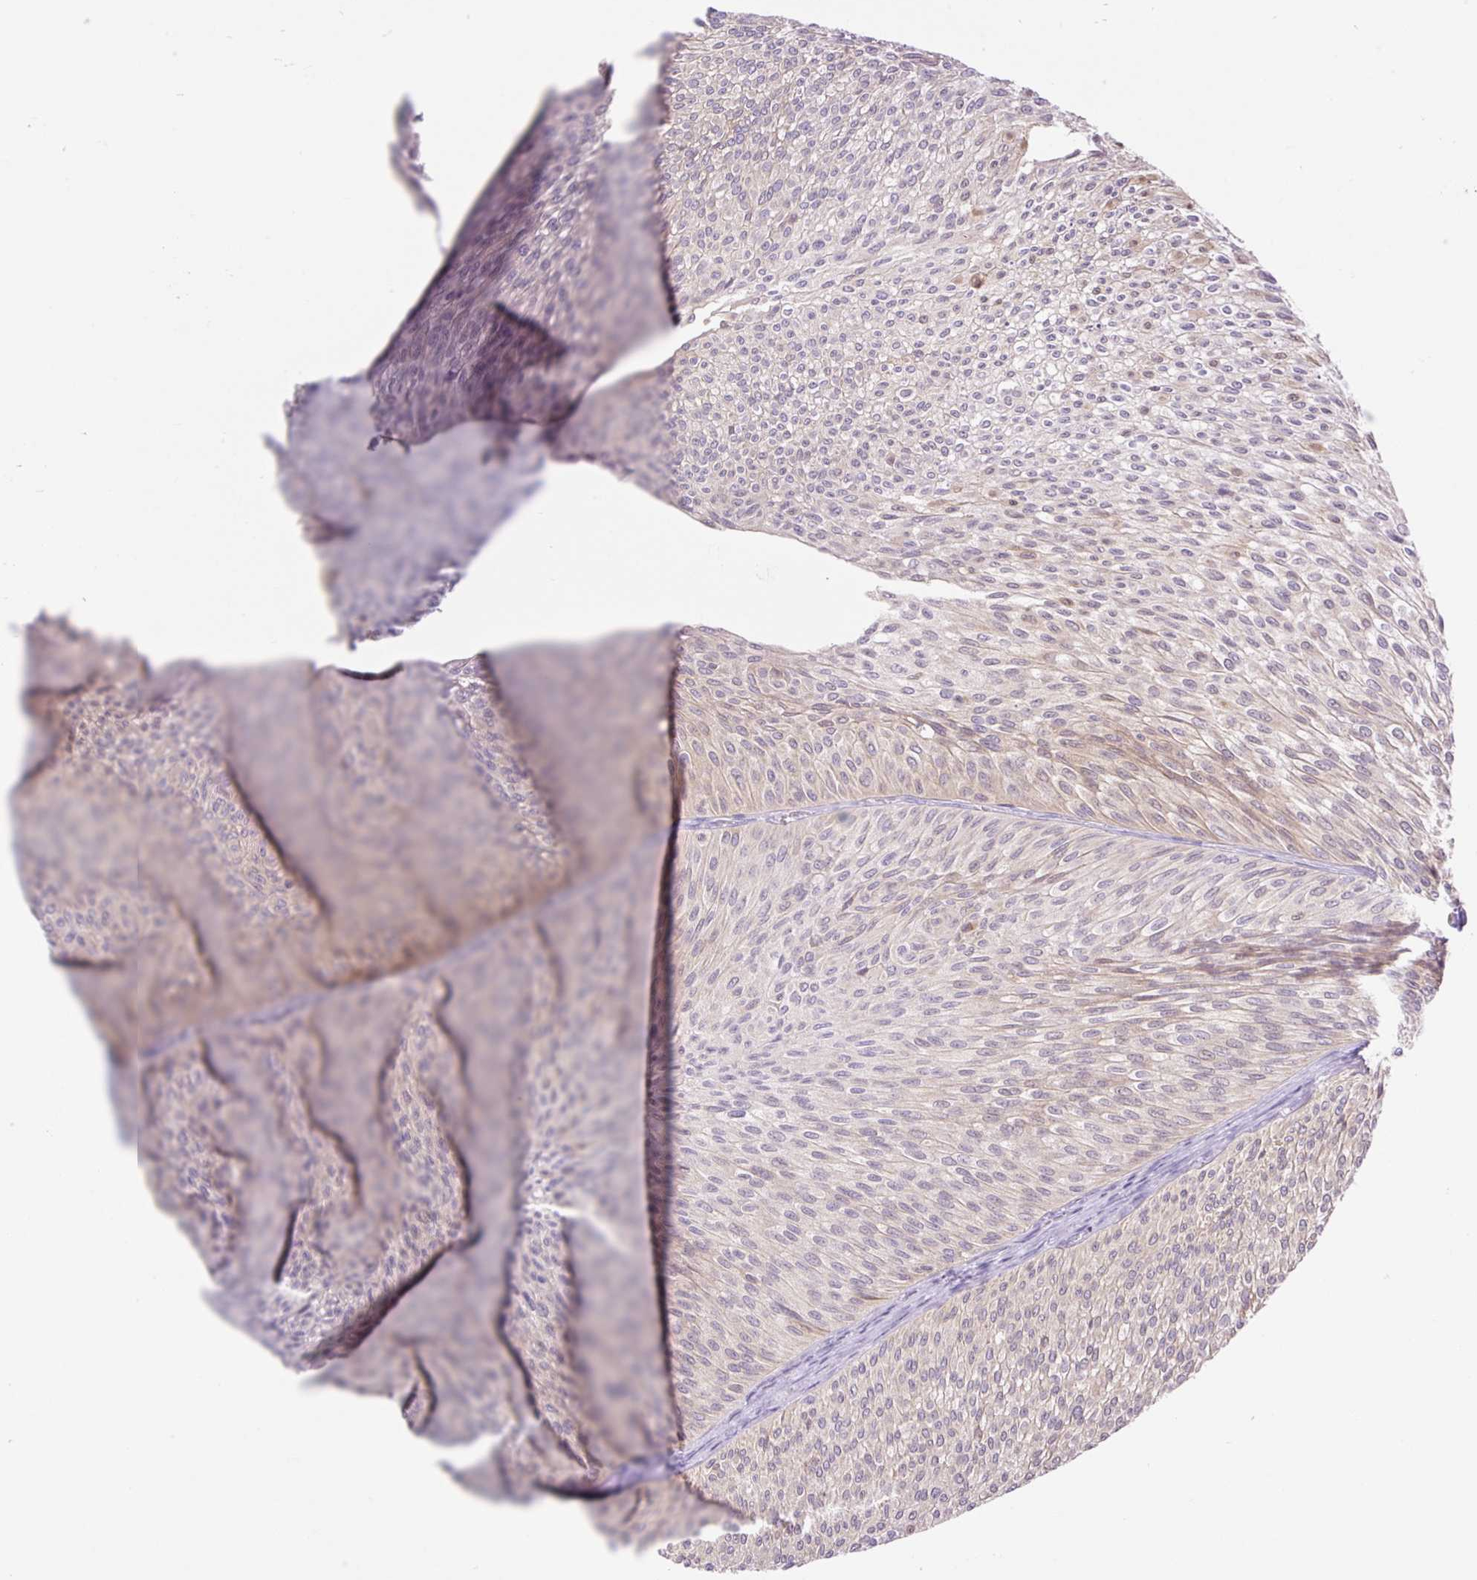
{"staining": {"intensity": "weak", "quantity": "<25%", "location": "cytoplasmic/membranous"}, "tissue": "urothelial cancer", "cell_type": "Tumor cells", "image_type": "cancer", "snomed": [{"axis": "morphology", "description": "Urothelial carcinoma, Low grade"}, {"axis": "topography", "description": "Urinary bladder"}], "caption": "Photomicrograph shows no significant protein expression in tumor cells of low-grade urothelial carcinoma.", "gene": "SLC25A40", "patient": {"sex": "male", "age": 91}}